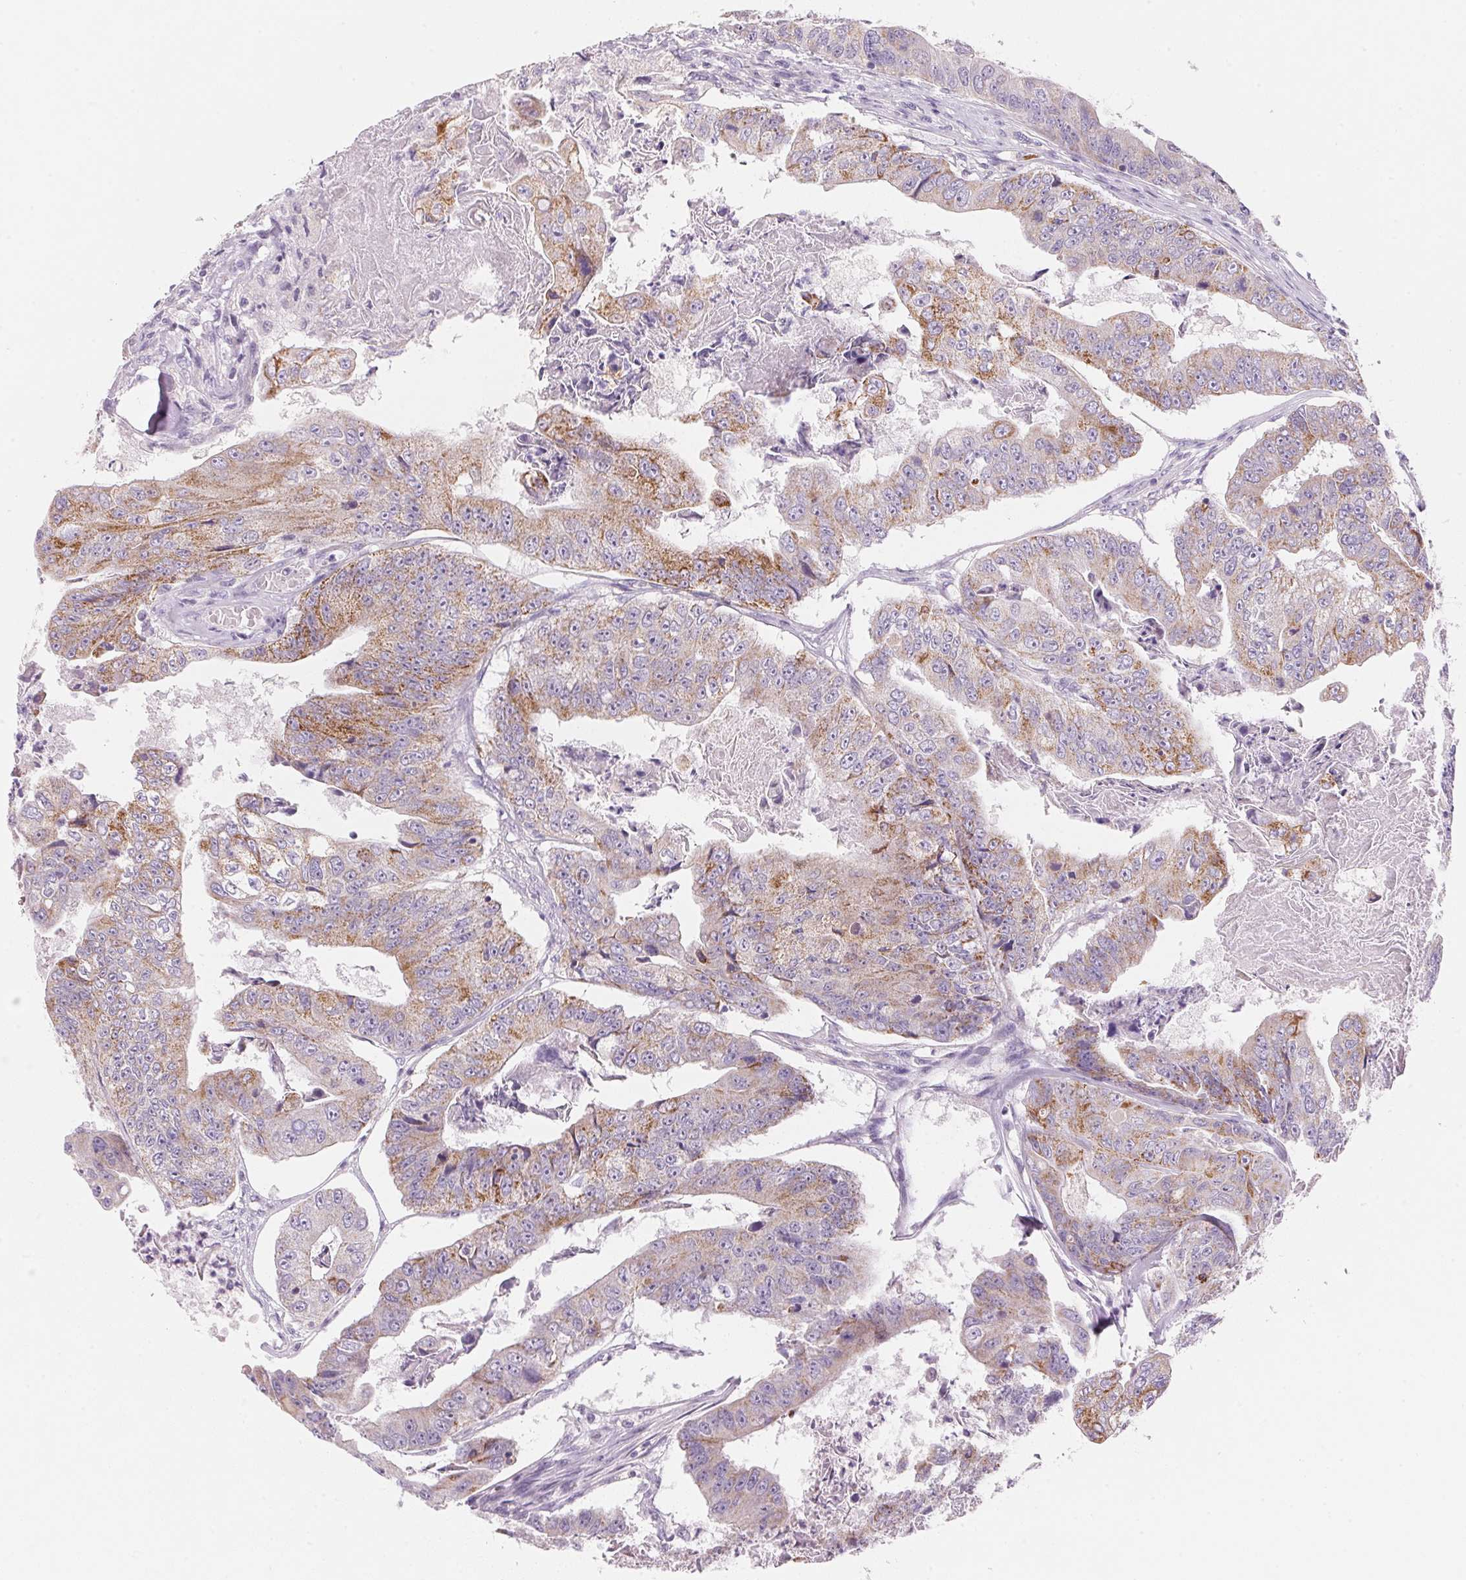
{"staining": {"intensity": "moderate", "quantity": "25%-75%", "location": "cytoplasmic/membranous"}, "tissue": "colorectal cancer", "cell_type": "Tumor cells", "image_type": "cancer", "snomed": [{"axis": "morphology", "description": "Adenocarcinoma, NOS"}, {"axis": "topography", "description": "Colon"}], "caption": "Immunohistochemical staining of human colorectal cancer (adenocarcinoma) demonstrates medium levels of moderate cytoplasmic/membranous protein staining in approximately 25%-75% of tumor cells. (IHC, brightfield microscopy, high magnification).", "gene": "CYP11B1", "patient": {"sex": "female", "age": 67}}